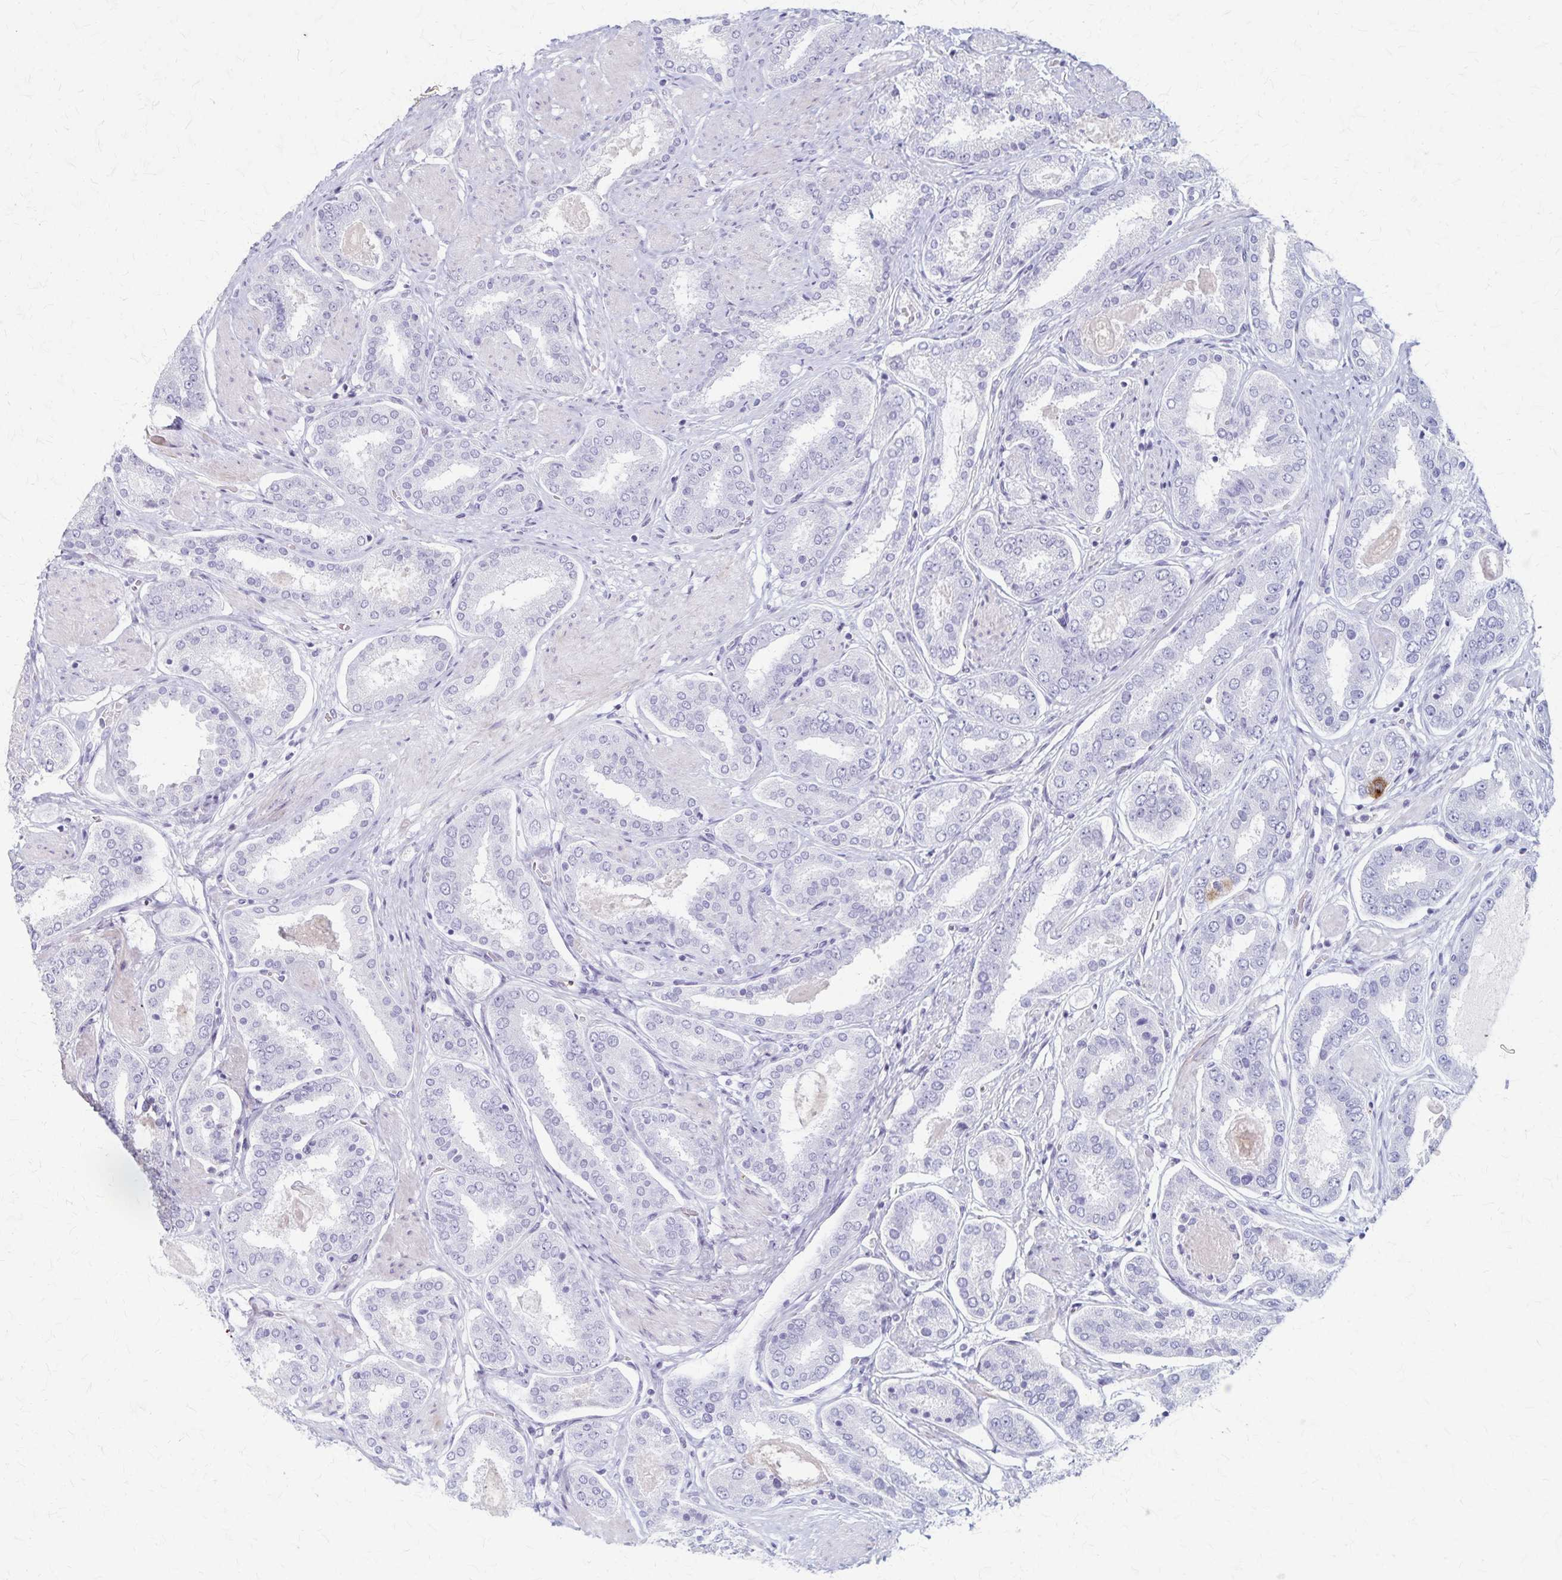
{"staining": {"intensity": "negative", "quantity": "none", "location": "none"}, "tissue": "prostate cancer", "cell_type": "Tumor cells", "image_type": "cancer", "snomed": [{"axis": "morphology", "description": "Adenocarcinoma, High grade"}, {"axis": "topography", "description": "Prostate"}], "caption": "Immunohistochemistry (IHC) histopathology image of neoplastic tissue: human prostate high-grade adenocarcinoma stained with DAB (3,3'-diaminobenzidine) displays no significant protein positivity in tumor cells. Nuclei are stained in blue.", "gene": "RASL10B", "patient": {"sex": "male", "age": 63}}